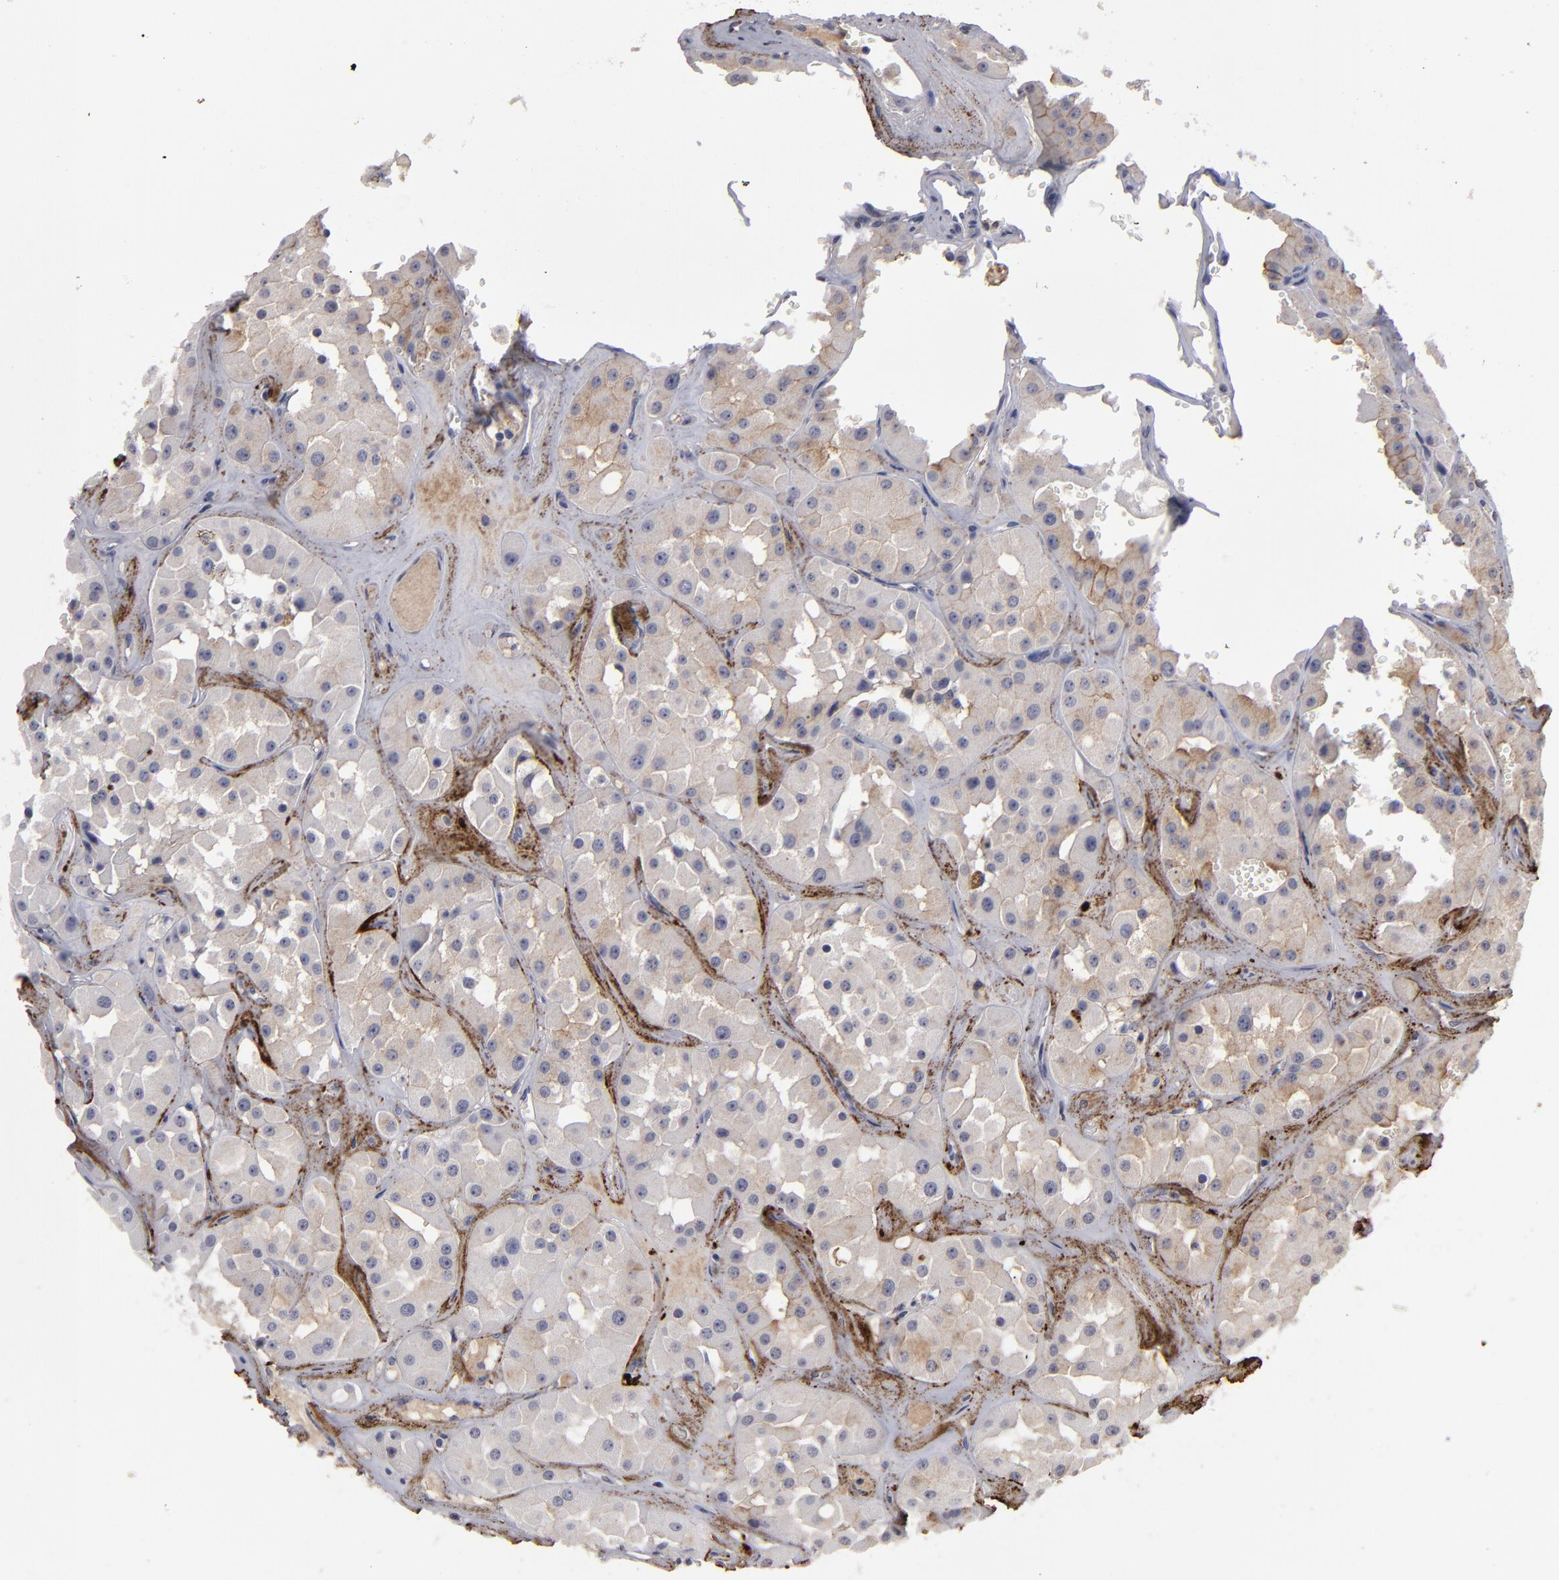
{"staining": {"intensity": "weak", "quantity": "25%-75%", "location": "cytoplasmic/membranous"}, "tissue": "renal cancer", "cell_type": "Tumor cells", "image_type": "cancer", "snomed": [{"axis": "morphology", "description": "Adenocarcinoma, uncertain malignant potential"}, {"axis": "topography", "description": "Kidney"}], "caption": "Immunohistochemistry of renal cancer (adenocarcinoma,  uncertain malignant potential) shows low levels of weak cytoplasmic/membranous staining in about 25%-75% of tumor cells. The staining was performed using DAB, with brown indicating positive protein expression. Nuclei are stained blue with hematoxylin.", "gene": "GPM6B", "patient": {"sex": "male", "age": 63}}